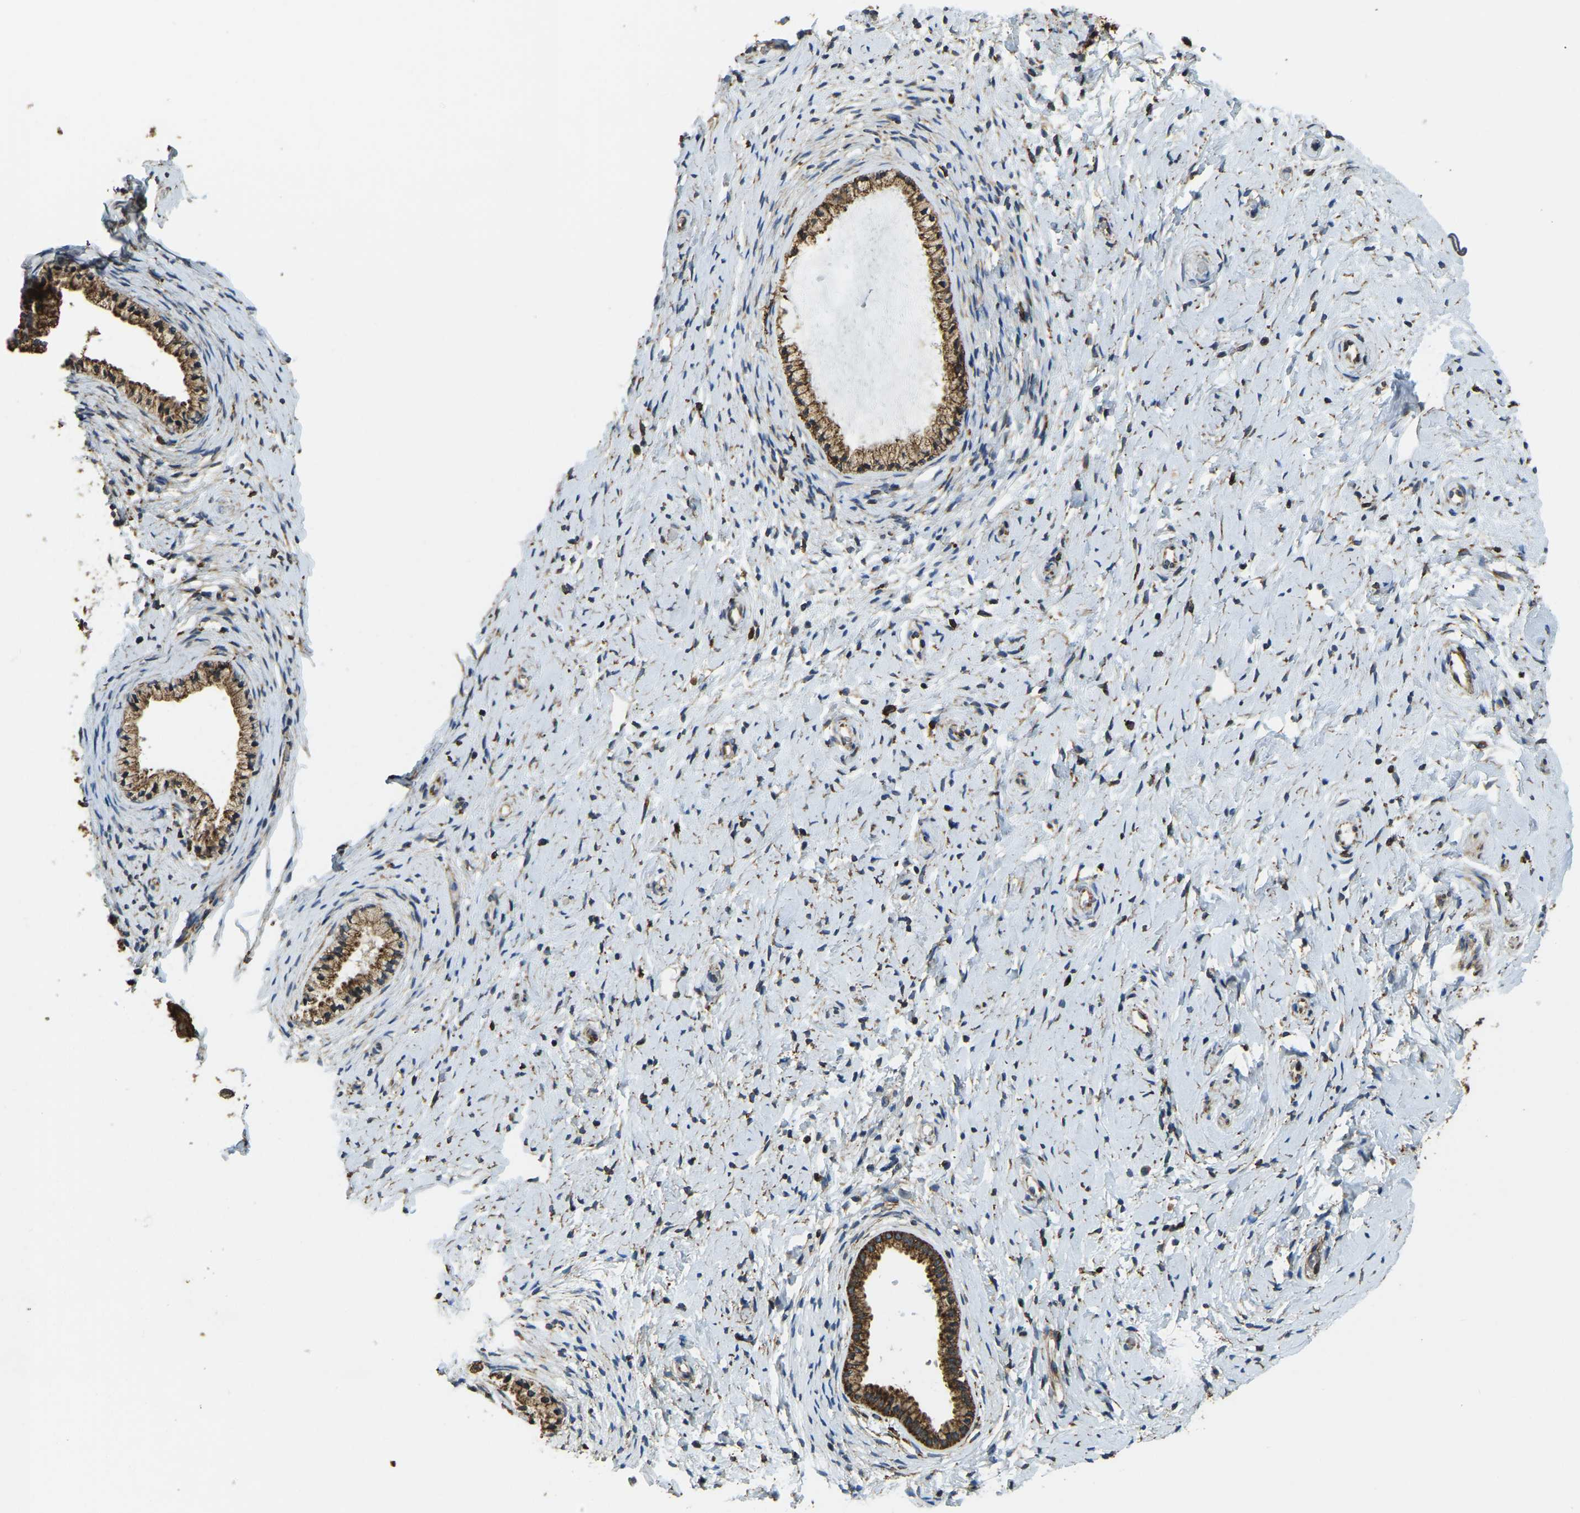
{"staining": {"intensity": "strong", "quantity": ">75%", "location": "cytoplasmic/membranous"}, "tissue": "cervix", "cell_type": "Glandular cells", "image_type": "normal", "snomed": [{"axis": "morphology", "description": "Normal tissue, NOS"}, {"axis": "topography", "description": "Cervix"}], "caption": "Protein staining displays strong cytoplasmic/membranous expression in approximately >75% of glandular cells in benign cervix. The staining was performed using DAB to visualize the protein expression in brown, while the nuclei were stained in blue with hematoxylin (Magnification: 20x).", "gene": "RNF115", "patient": {"sex": "female", "age": 72}}